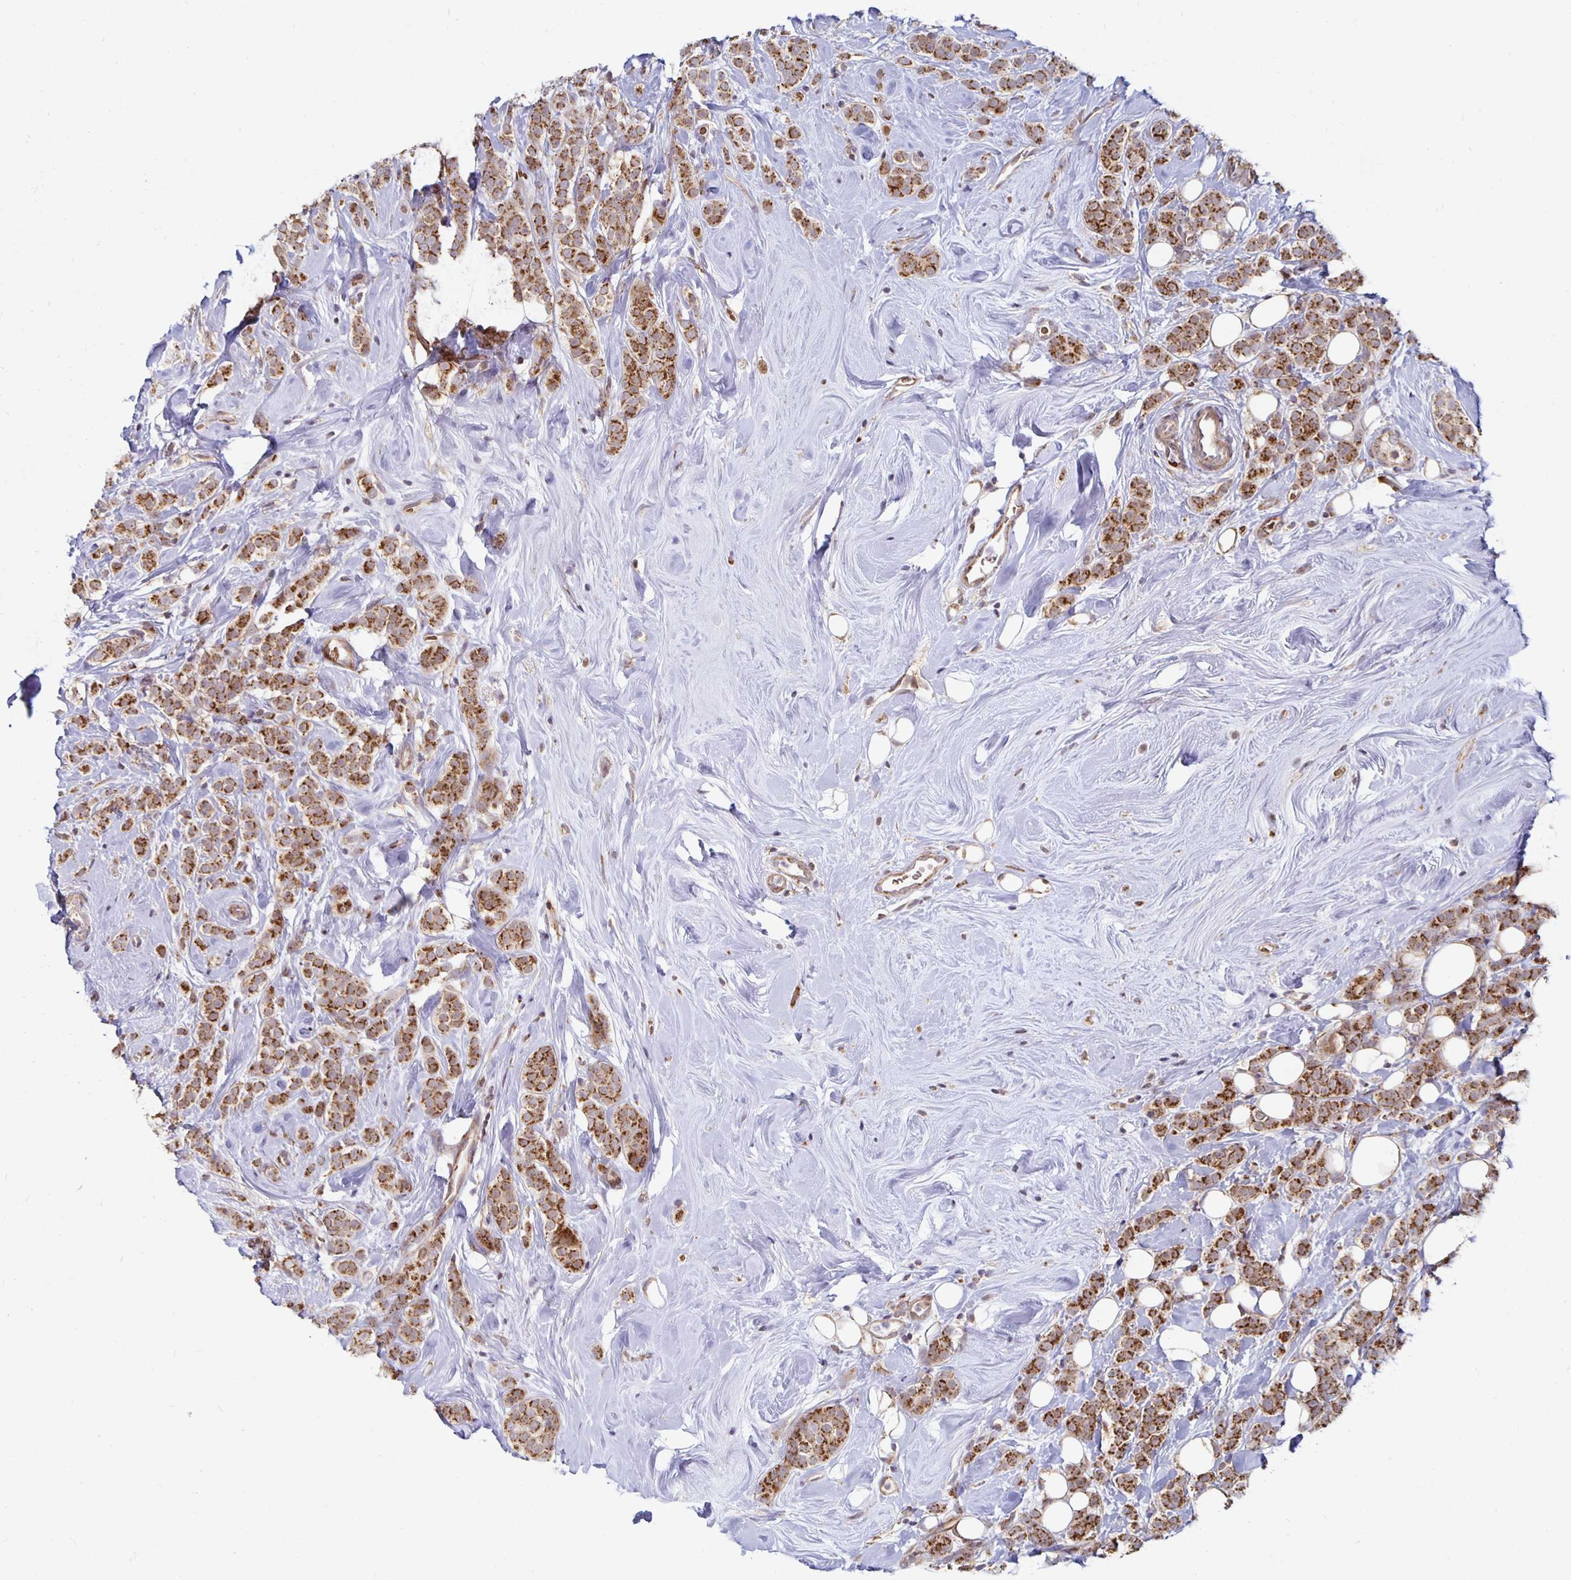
{"staining": {"intensity": "strong", "quantity": ">75%", "location": "cytoplasmic/membranous"}, "tissue": "breast cancer", "cell_type": "Tumor cells", "image_type": "cancer", "snomed": [{"axis": "morphology", "description": "Lobular carcinoma"}, {"axis": "topography", "description": "Breast"}], "caption": "The micrograph reveals staining of breast cancer (lobular carcinoma), revealing strong cytoplasmic/membranous protein positivity (brown color) within tumor cells. The protein is stained brown, and the nuclei are stained in blue (DAB IHC with brightfield microscopy, high magnification).", "gene": "MRPL28", "patient": {"sex": "female", "age": 49}}